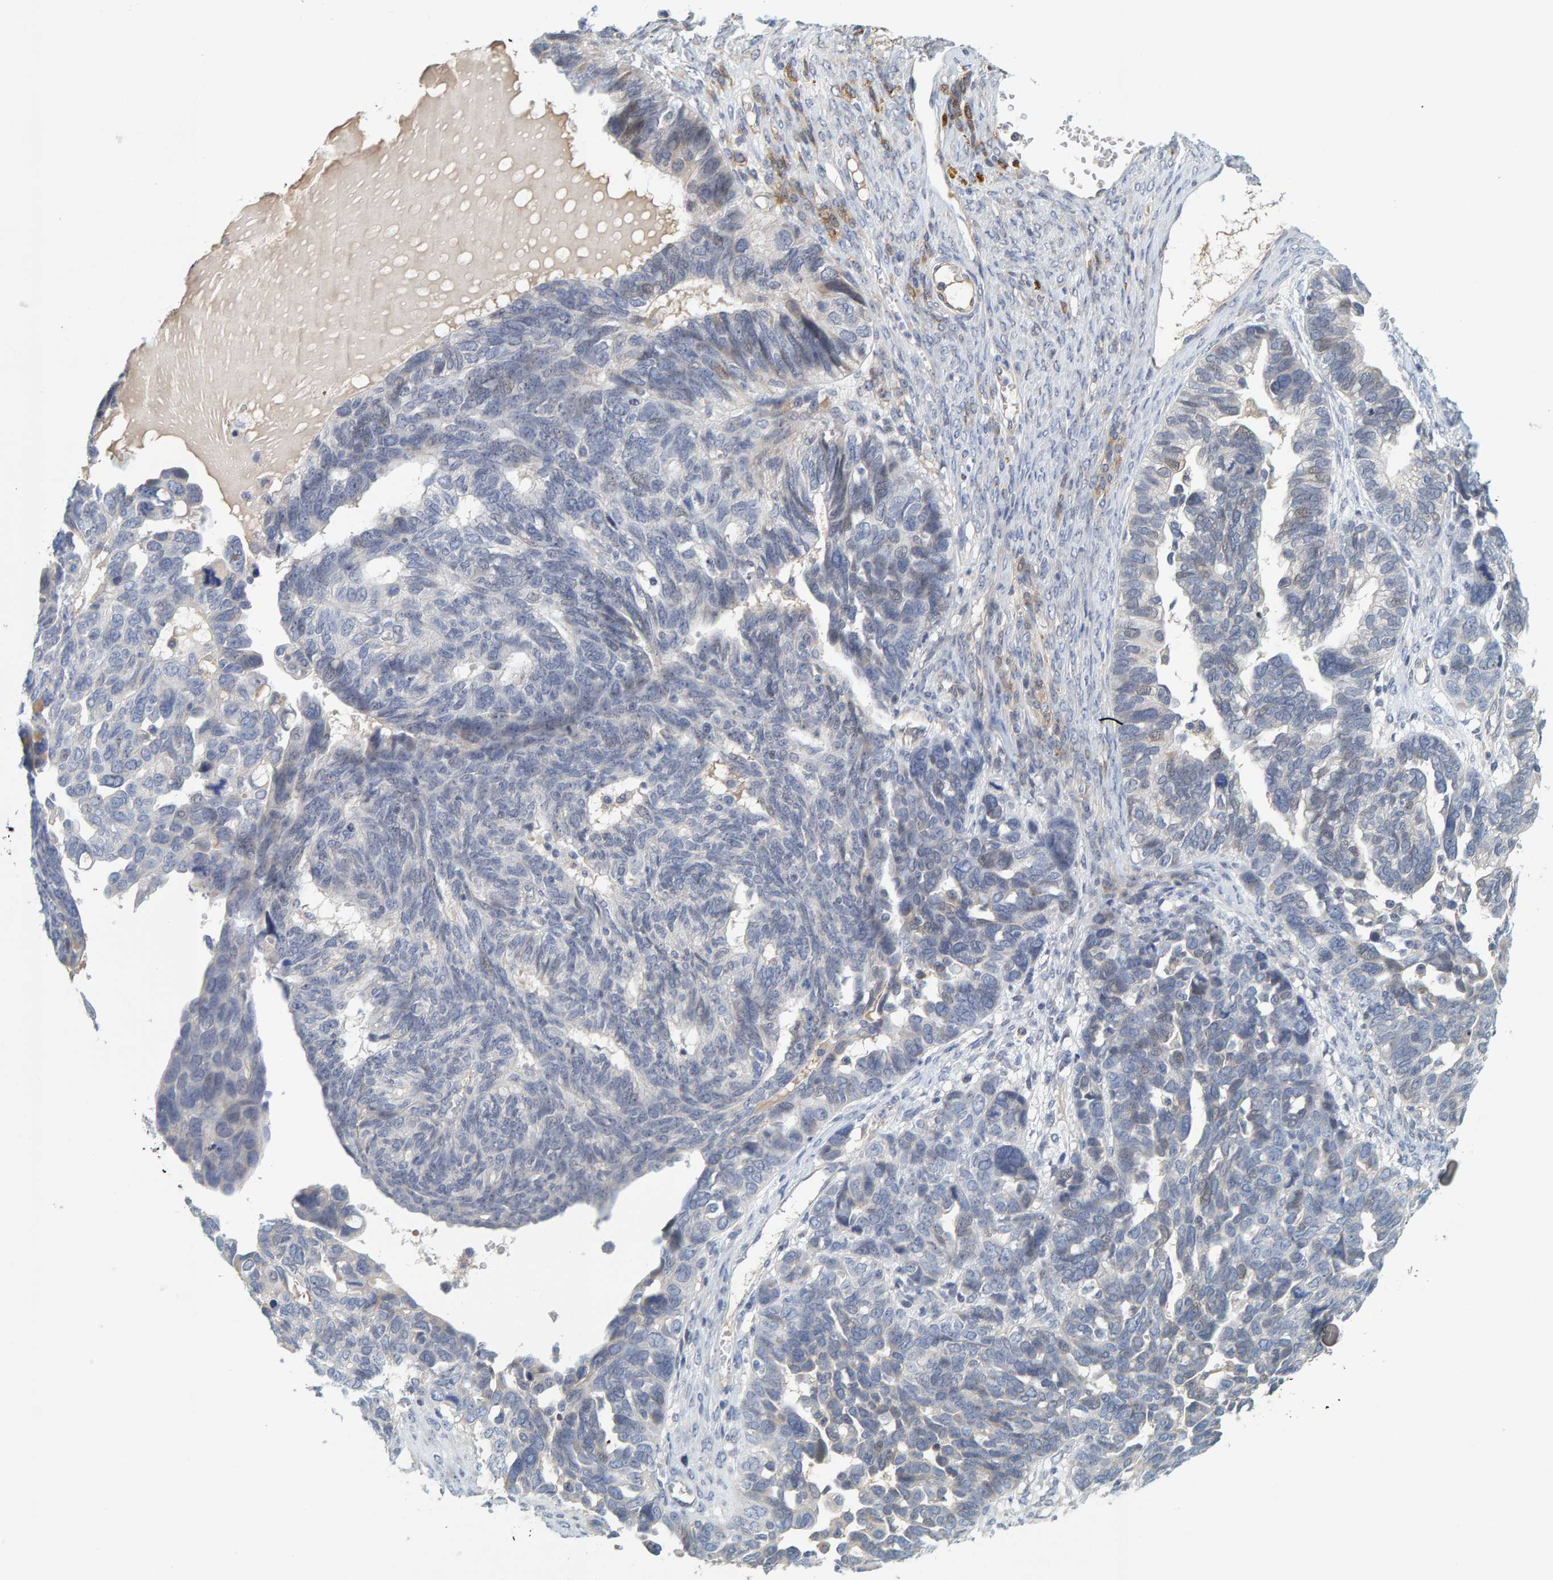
{"staining": {"intensity": "negative", "quantity": "none", "location": "none"}, "tissue": "ovarian cancer", "cell_type": "Tumor cells", "image_type": "cancer", "snomed": [{"axis": "morphology", "description": "Cystadenocarcinoma, serous, NOS"}, {"axis": "topography", "description": "Ovary"}], "caption": "Immunohistochemistry (IHC) photomicrograph of human serous cystadenocarcinoma (ovarian) stained for a protein (brown), which displays no positivity in tumor cells. (Brightfield microscopy of DAB (3,3'-diaminobenzidine) immunohistochemistry (IHC) at high magnification).", "gene": "ZNF77", "patient": {"sex": "female", "age": 79}}